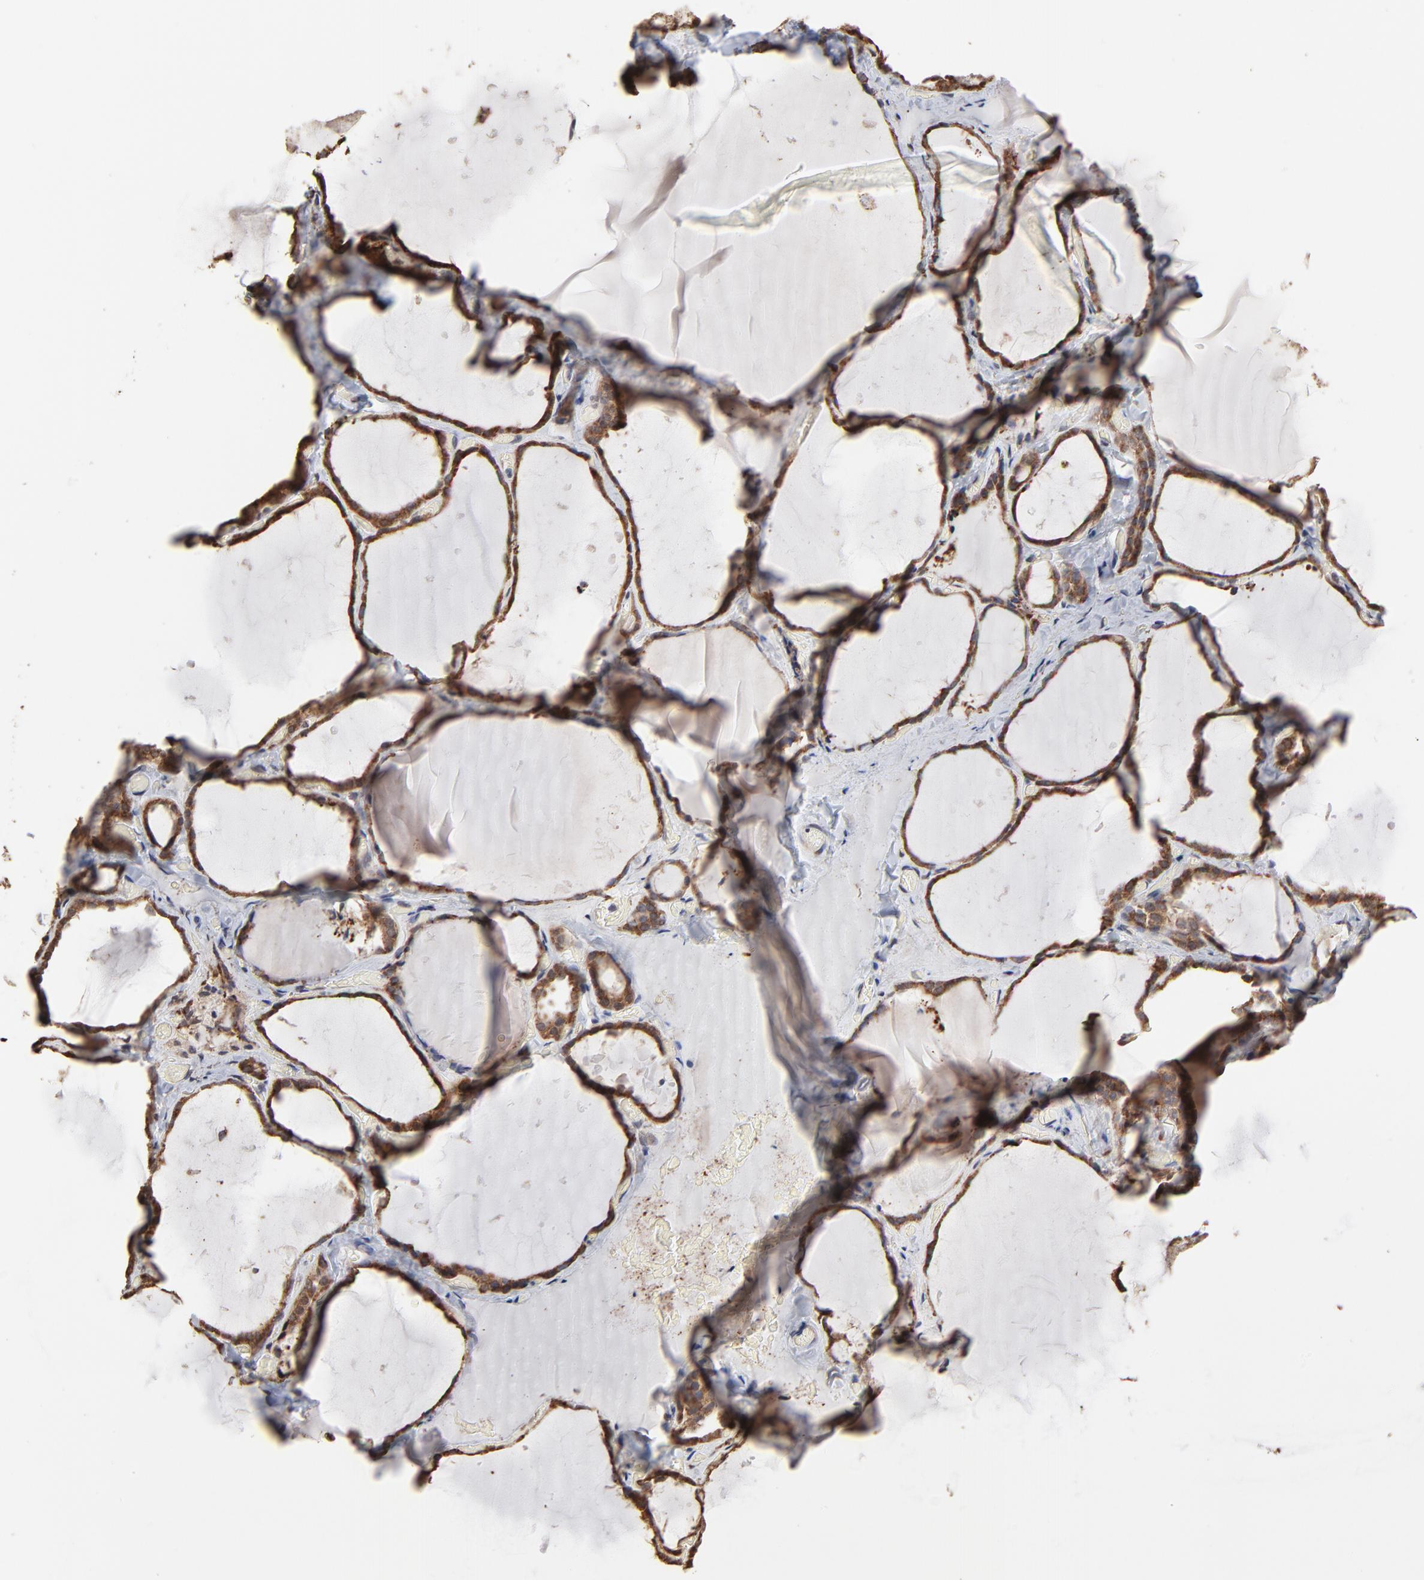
{"staining": {"intensity": "strong", "quantity": ">75%", "location": "cytoplasmic/membranous"}, "tissue": "thyroid gland", "cell_type": "Glandular cells", "image_type": "normal", "snomed": [{"axis": "morphology", "description": "Normal tissue, NOS"}, {"axis": "topography", "description": "Thyroid gland"}], "caption": "Brown immunohistochemical staining in unremarkable thyroid gland demonstrates strong cytoplasmic/membranous expression in about >75% of glandular cells.", "gene": "CHM", "patient": {"sex": "female", "age": 22}}